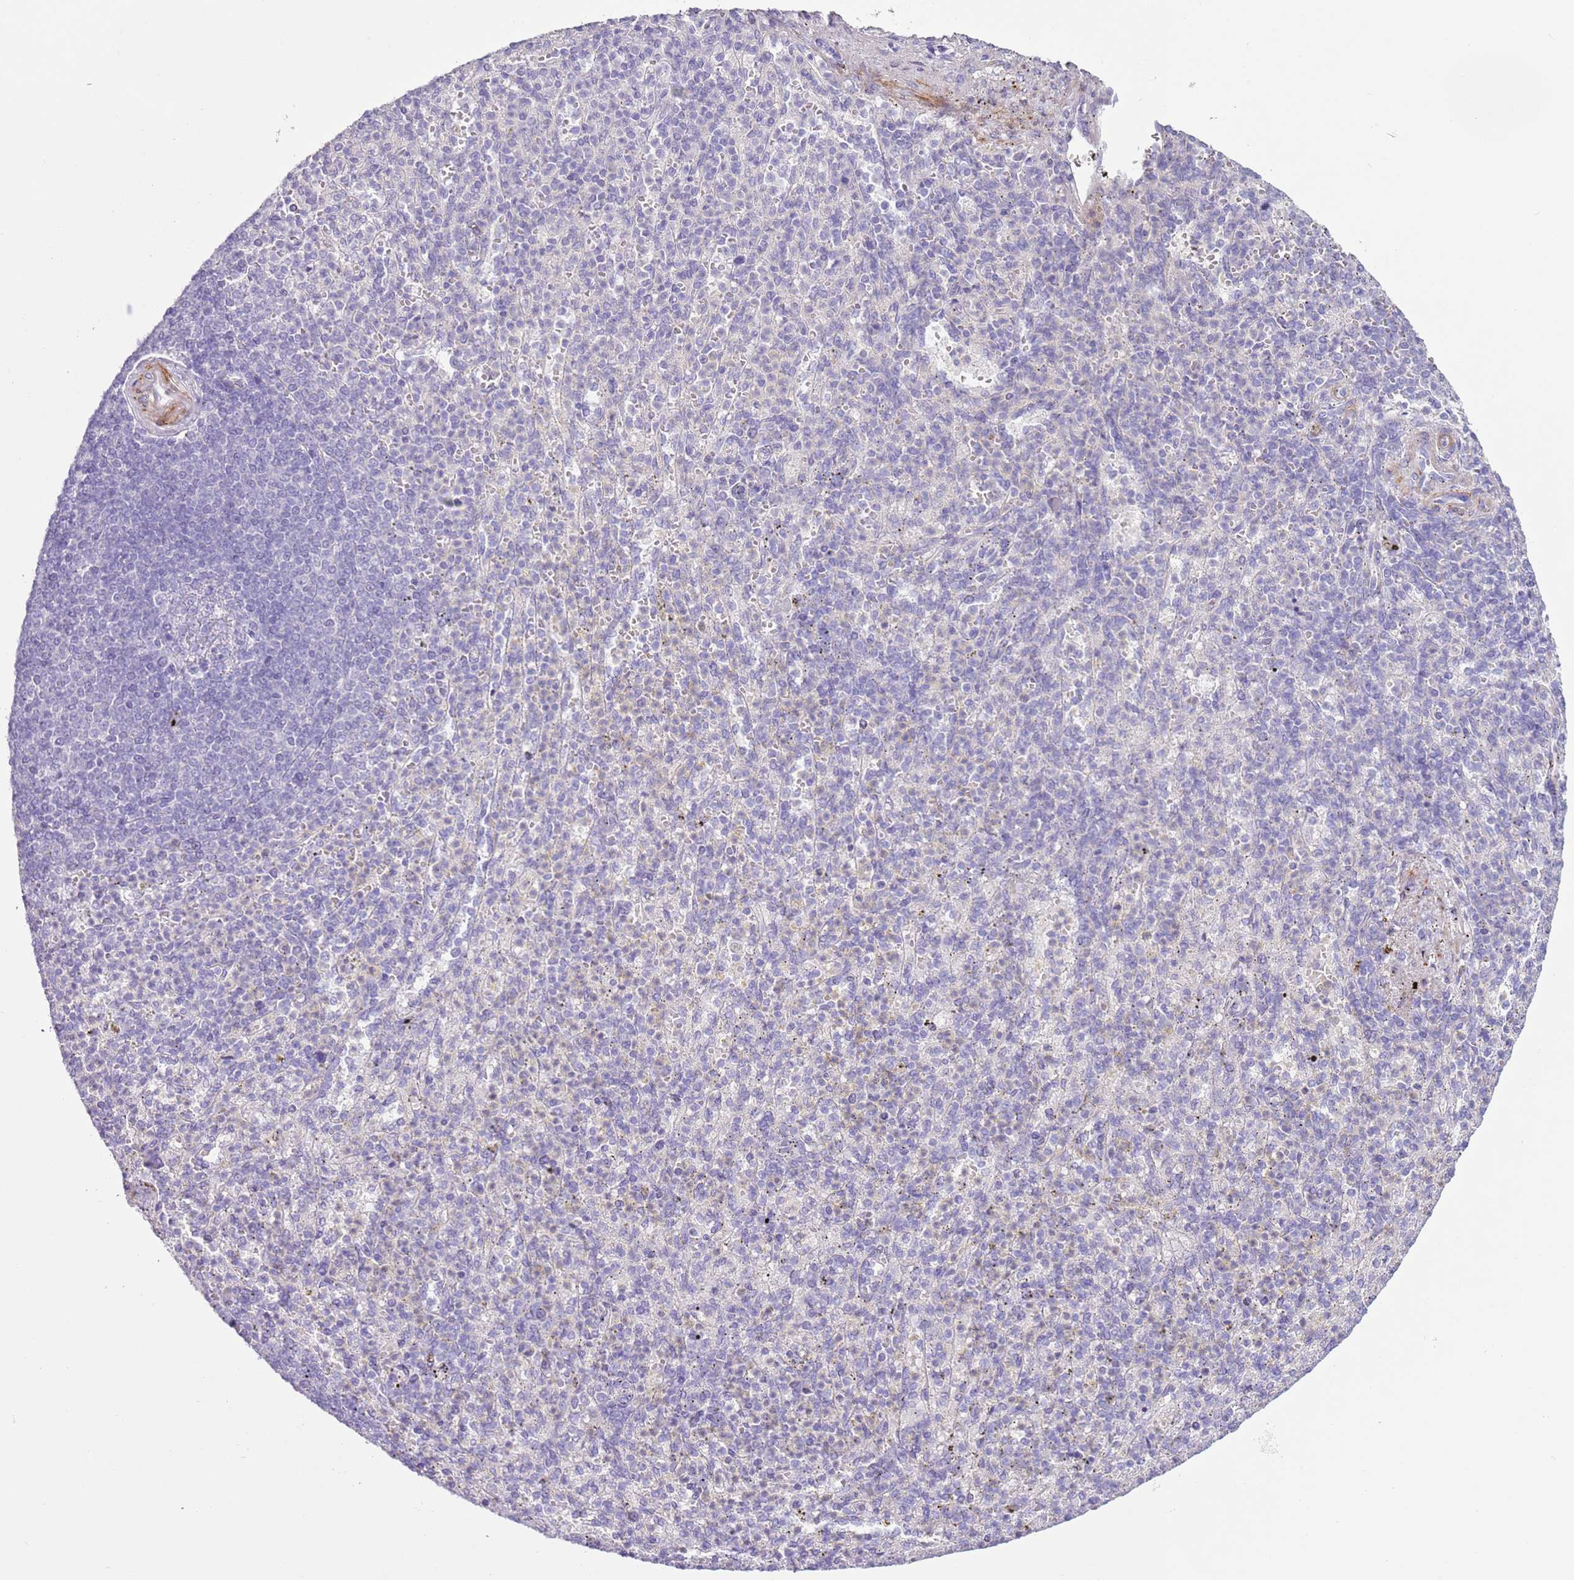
{"staining": {"intensity": "negative", "quantity": "none", "location": "none"}, "tissue": "spleen", "cell_type": "Cells in red pulp", "image_type": "normal", "snomed": [{"axis": "morphology", "description": "Normal tissue, NOS"}, {"axis": "topography", "description": "Spleen"}], "caption": "Histopathology image shows no protein staining in cells in red pulp of unremarkable spleen. (Brightfield microscopy of DAB immunohistochemistry at high magnification).", "gene": "ZNF239", "patient": {"sex": "female", "age": 74}}